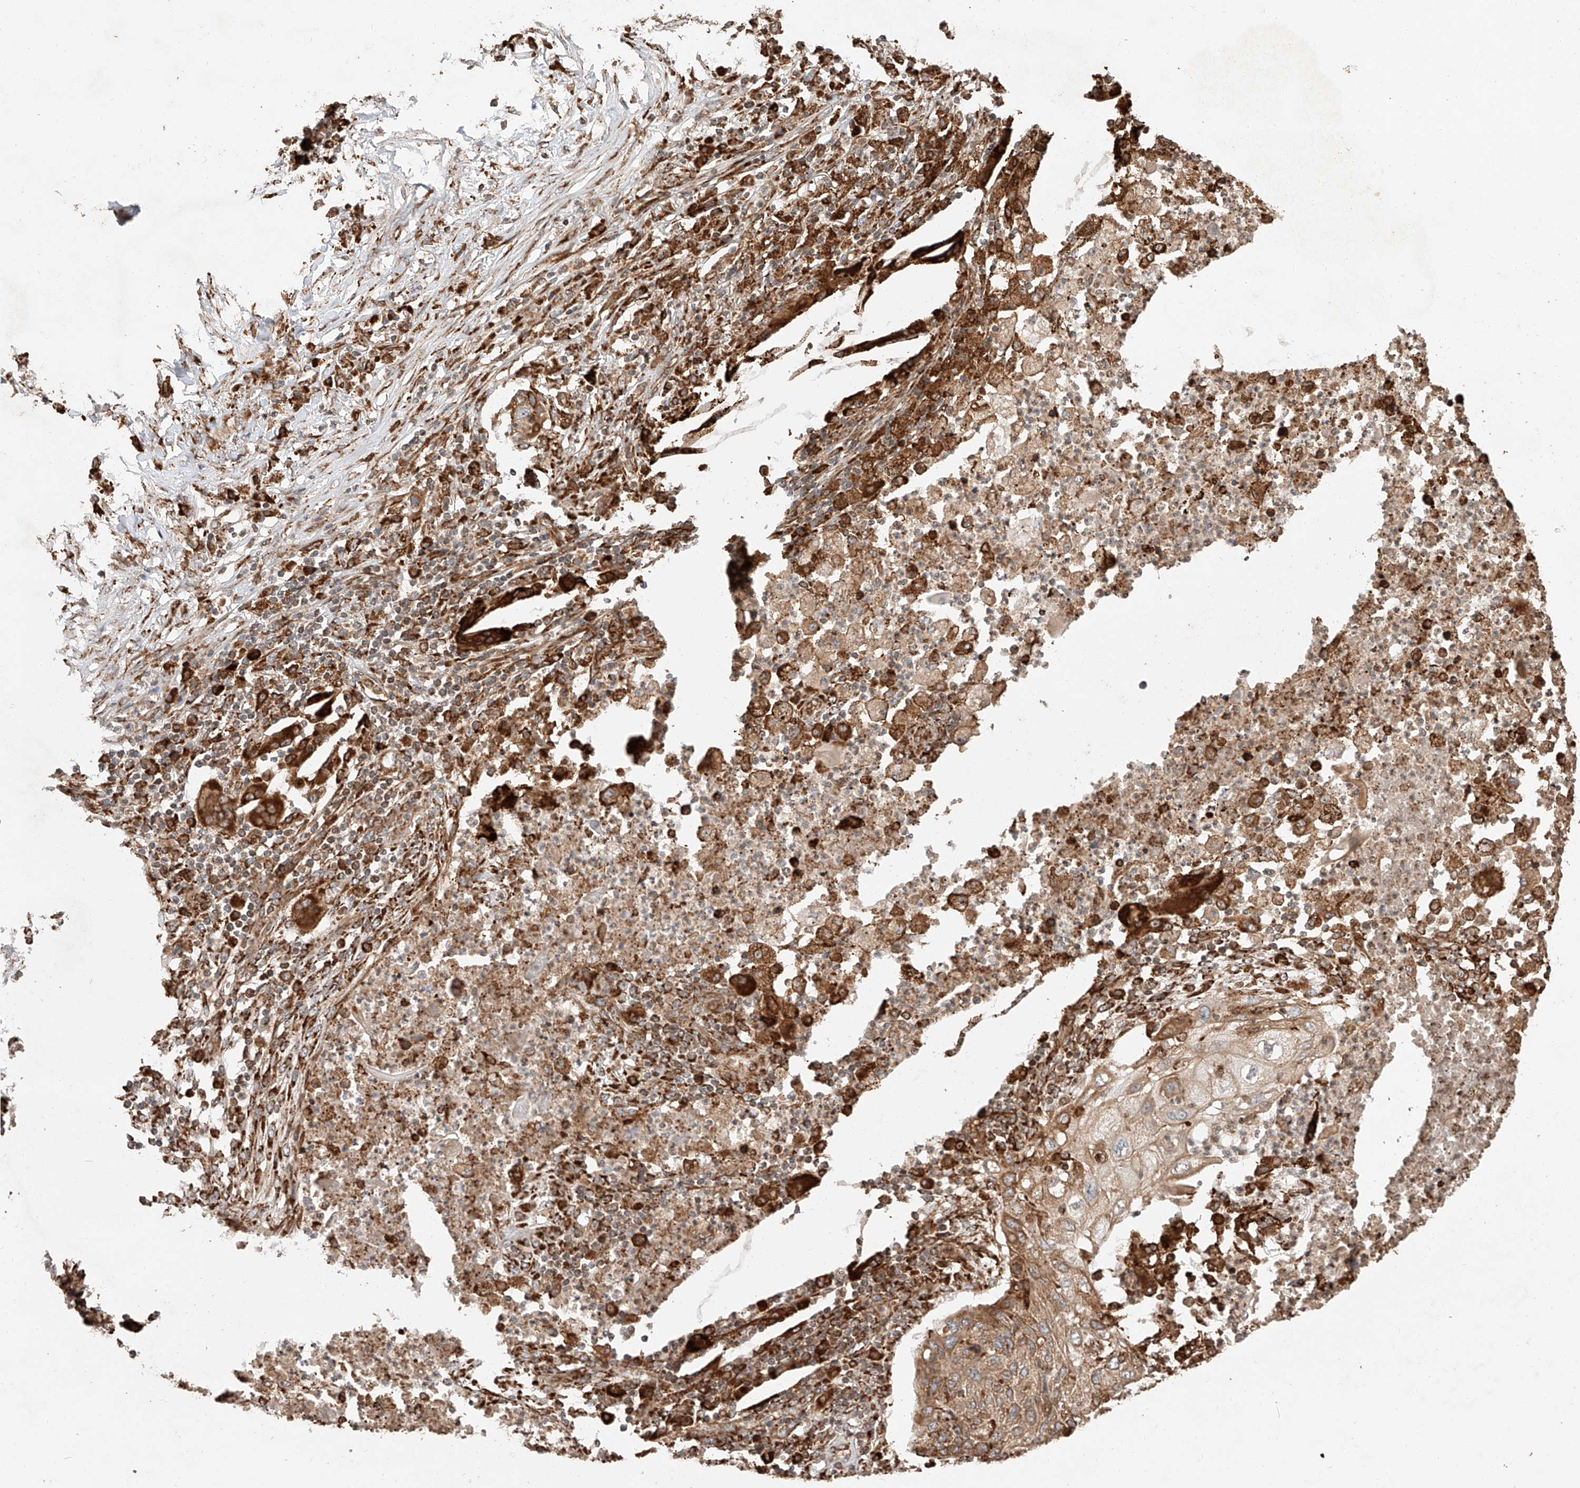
{"staining": {"intensity": "moderate", "quantity": ">75%", "location": "cytoplasmic/membranous"}, "tissue": "lung cancer", "cell_type": "Tumor cells", "image_type": "cancer", "snomed": [{"axis": "morphology", "description": "Squamous cell carcinoma, NOS"}, {"axis": "topography", "description": "Lung"}], "caption": "DAB immunohistochemical staining of lung squamous cell carcinoma exhibits moderate cytoplasmic/membranous protein positivity in about >75% of tumor cells.", "gene": "ZNF84", "patient": {"sex": "female", "age": 63}}